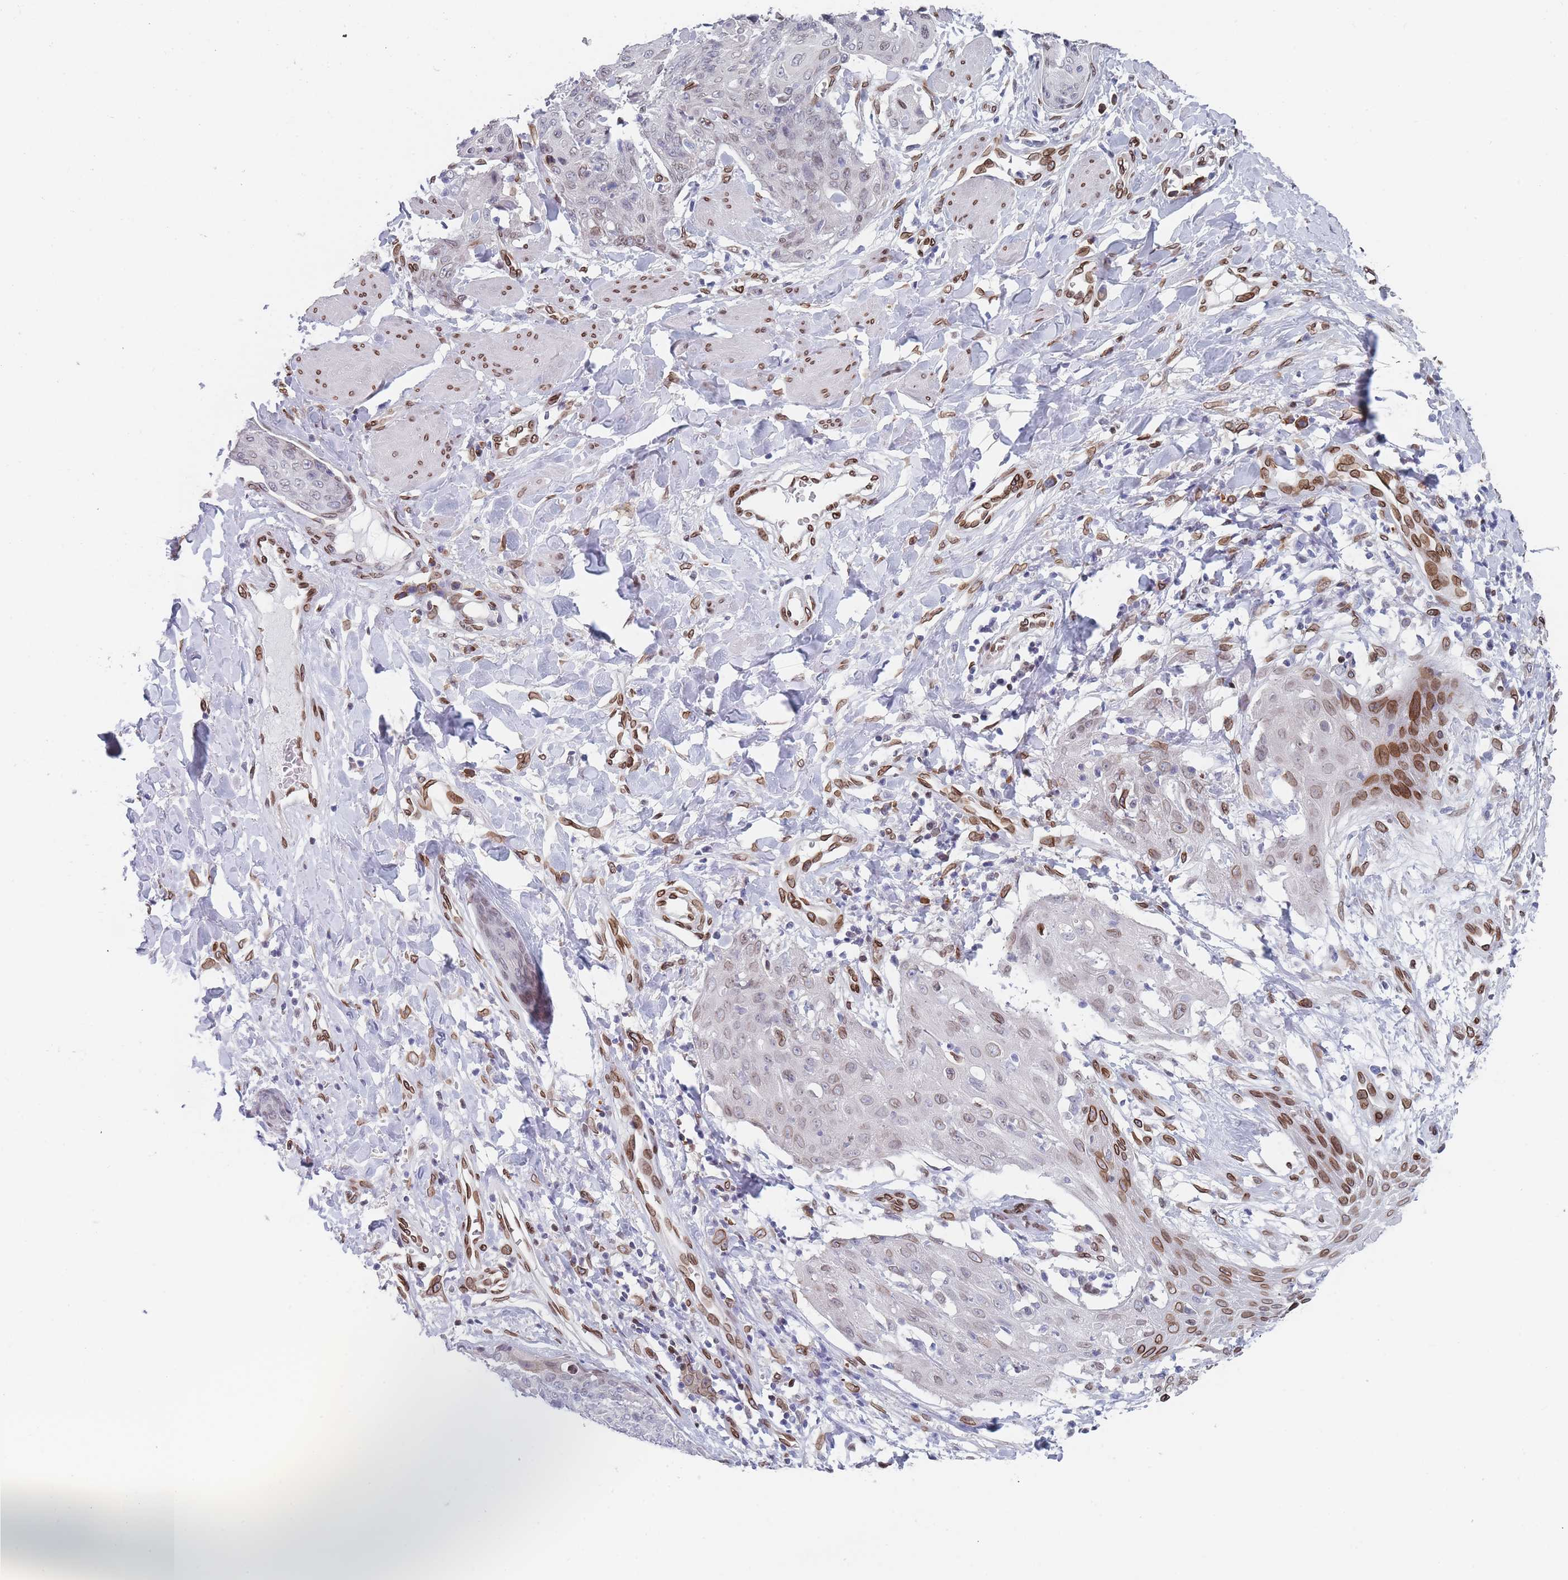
{"staining": {"intensity": "weak", "quantity": "<25%", "location": "cytoplasmic/membranous,nuclear"}, "tissue": "skin cancer", "cell_type": "Tumor cells", "image_type": "cancer", "snomed": [{"axis": "morphology", "description": "Squamous cell carcinoma, NOS"}, {"axis": "topography", "description": "Skin"}, {"axis": "topography", "description": "Vulva"}], "caption": "Squamous cell carcinoma (skin) stained for a protein using IHC demonstrates no expression tumor cells.", "gene": "ZBTB1", "patient": {"sex": "female", "age": 85}}